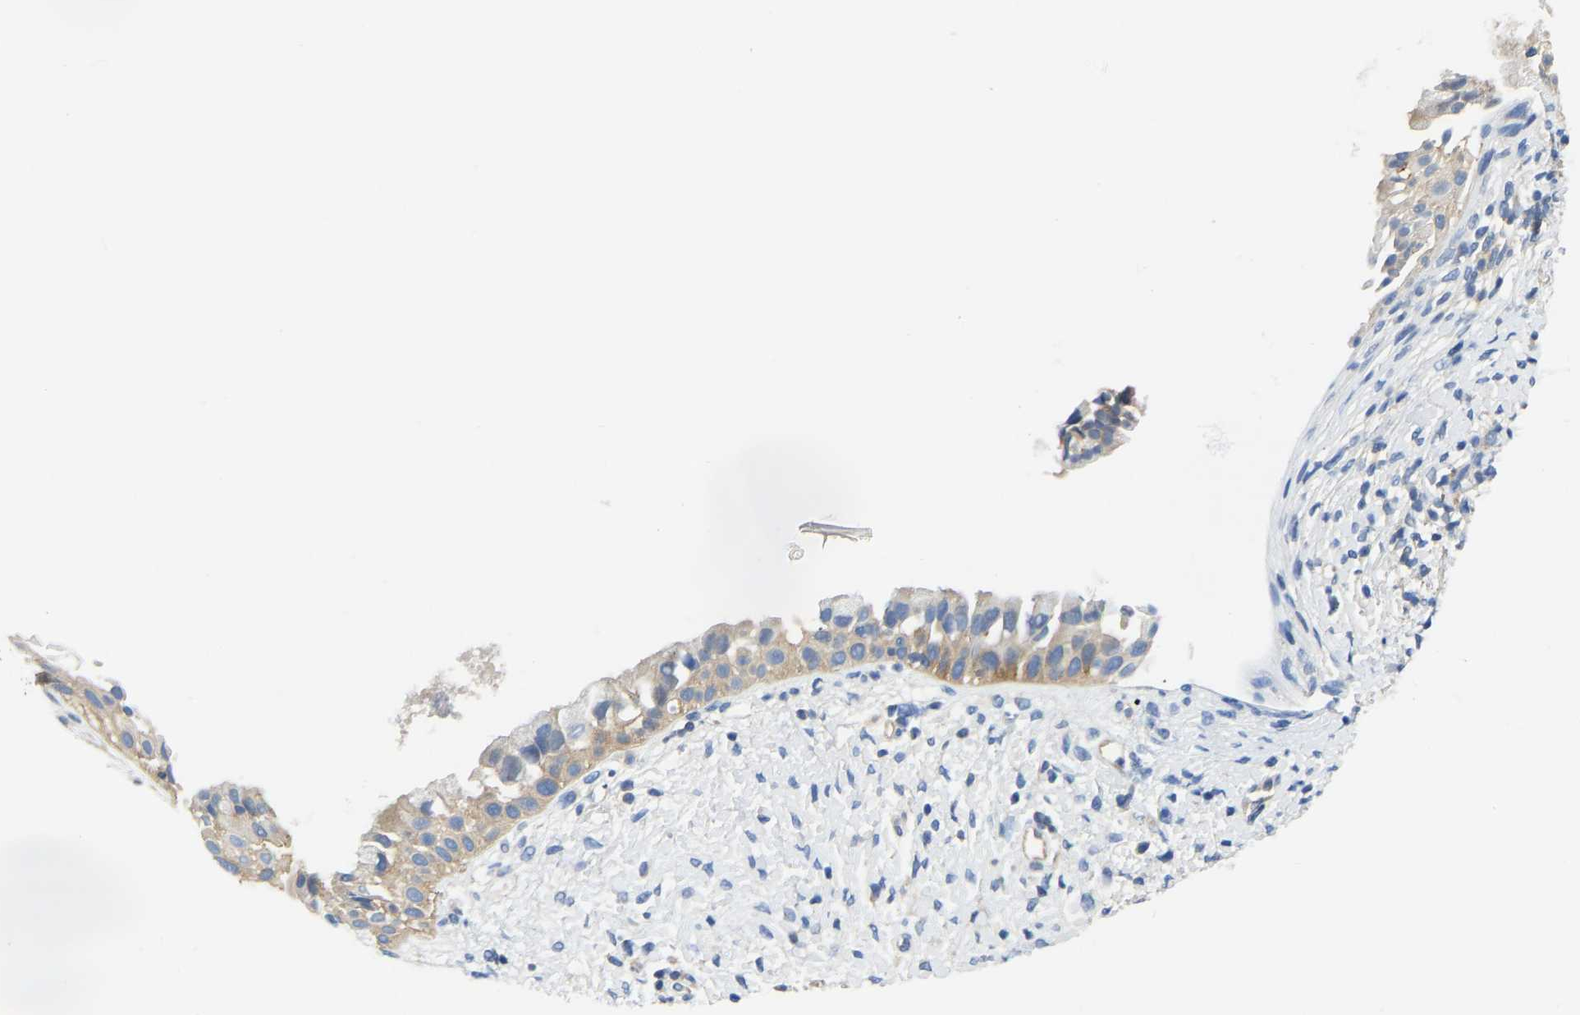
{"staining": {"intensity": "weak", "quantity": ">75%", "location": "cytoplasmic/membranous"}, "tissue": "nasopharynx", "cell_type": "Respiratory epithelial cells", "image_type": "normal", "snomed": [{"axis": "morphology", "description": "Normal tissue, NOS"}, {"axis": "topography", "description": "Nasopharynx"}], "caption": "A micrograph of nasopharynx stained for a protein shows weak cytoplasmic/membranous brown staining in respiratory epithelial cells.", "gene": "PPP3CA", "patient": {"sex": "male", "age": 22}}